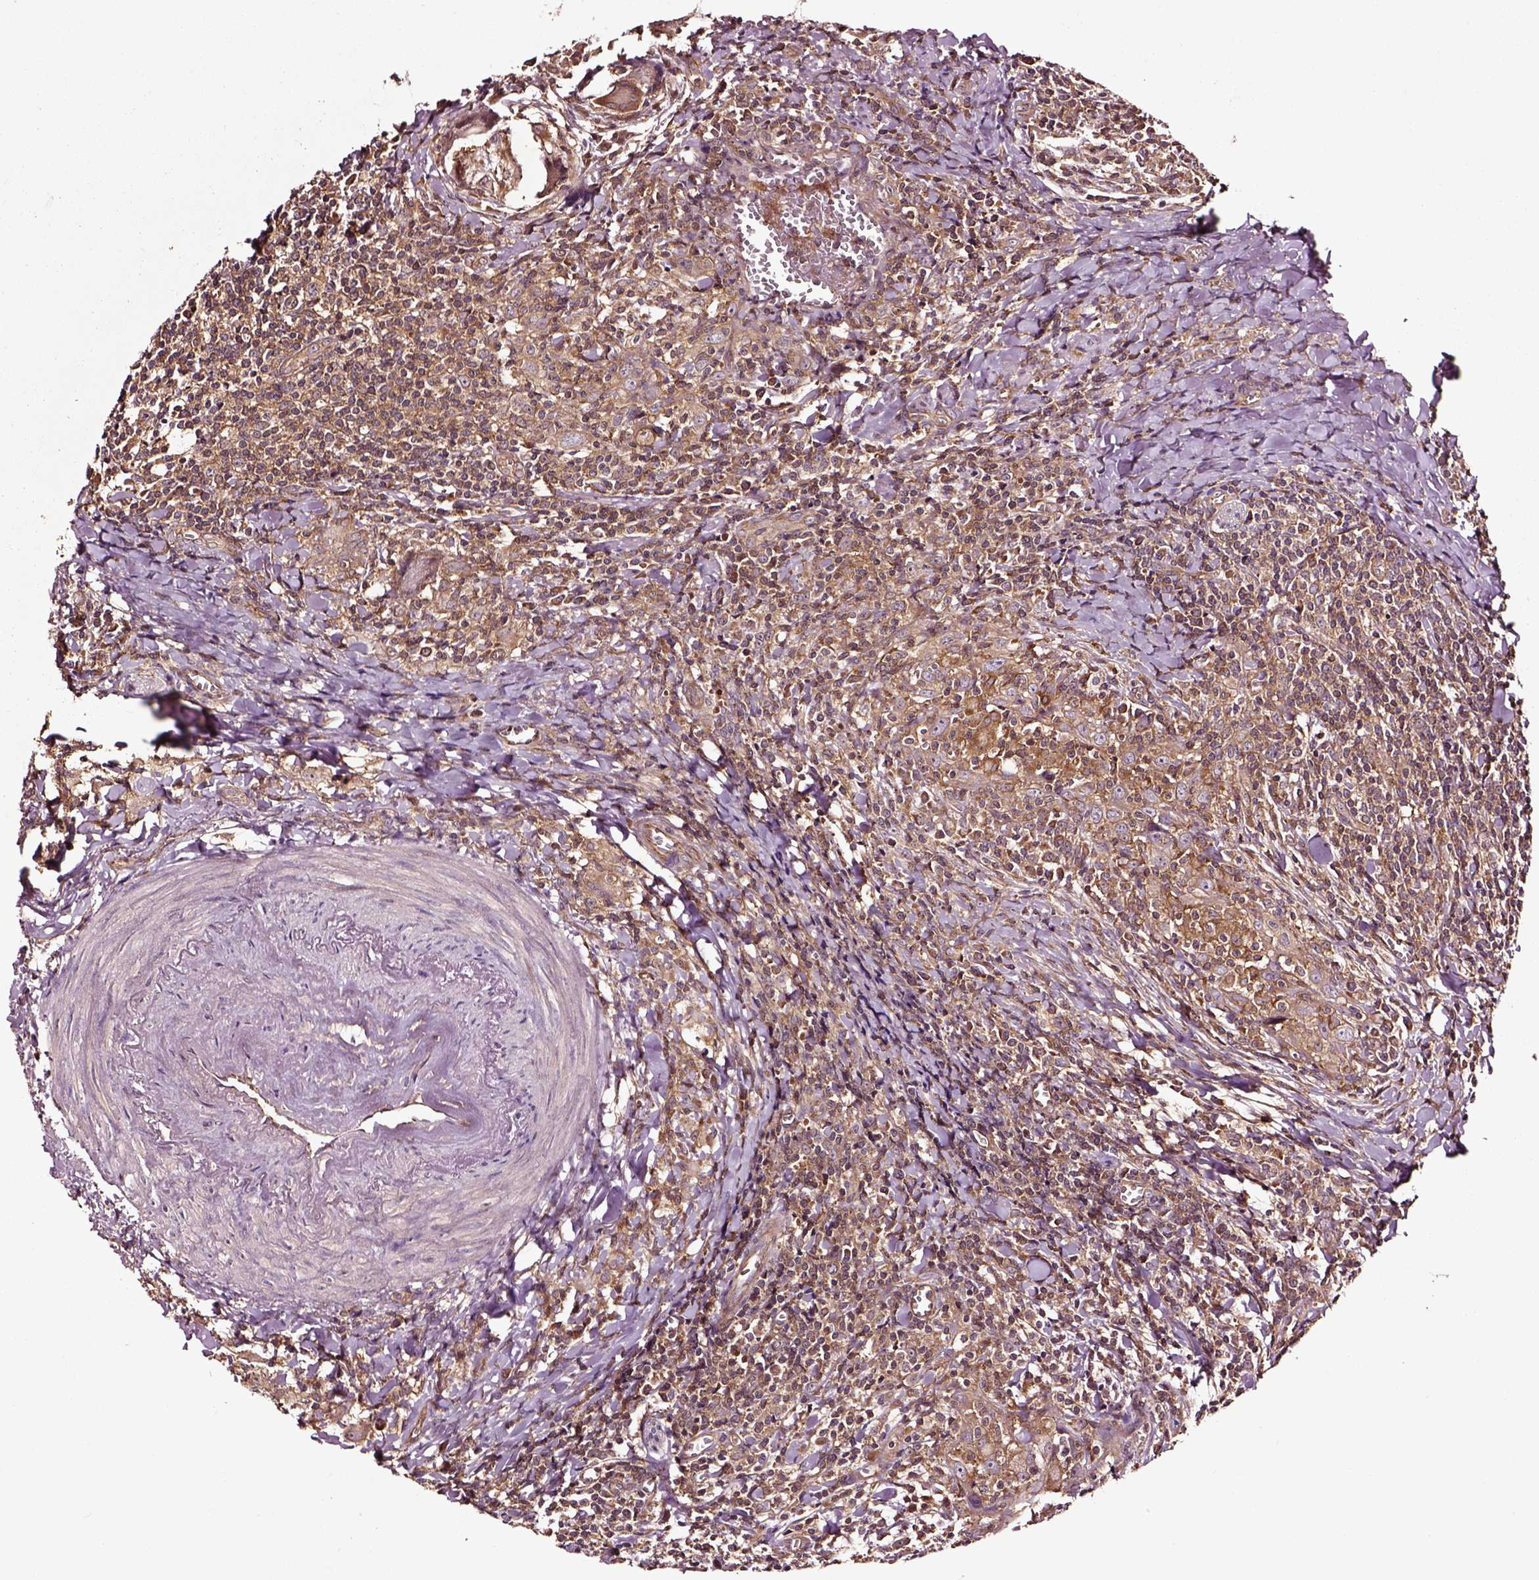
{"staining": {"intensity": "moderate", "quantity": ">75%", "location": "cytoplasmic/membranous"}, "tissue": "head and neck cancer", "cell_type": "Tumor cells", "image_type": "cancer", "snomed": [{"axis": "morphology", "description": "Squamous cell carcinoma, NOS"}, {"axis": "topography", "description": "Head-Neck"}], "caption": "This is an image of immunohistochemistry (IHC) staining of head and neck cancer, which shows moderate staining in the cytoplasmic/membranous of tumor cells.", "gene": "RASSF5", "patient": {"sex": "female", "age": 95}}